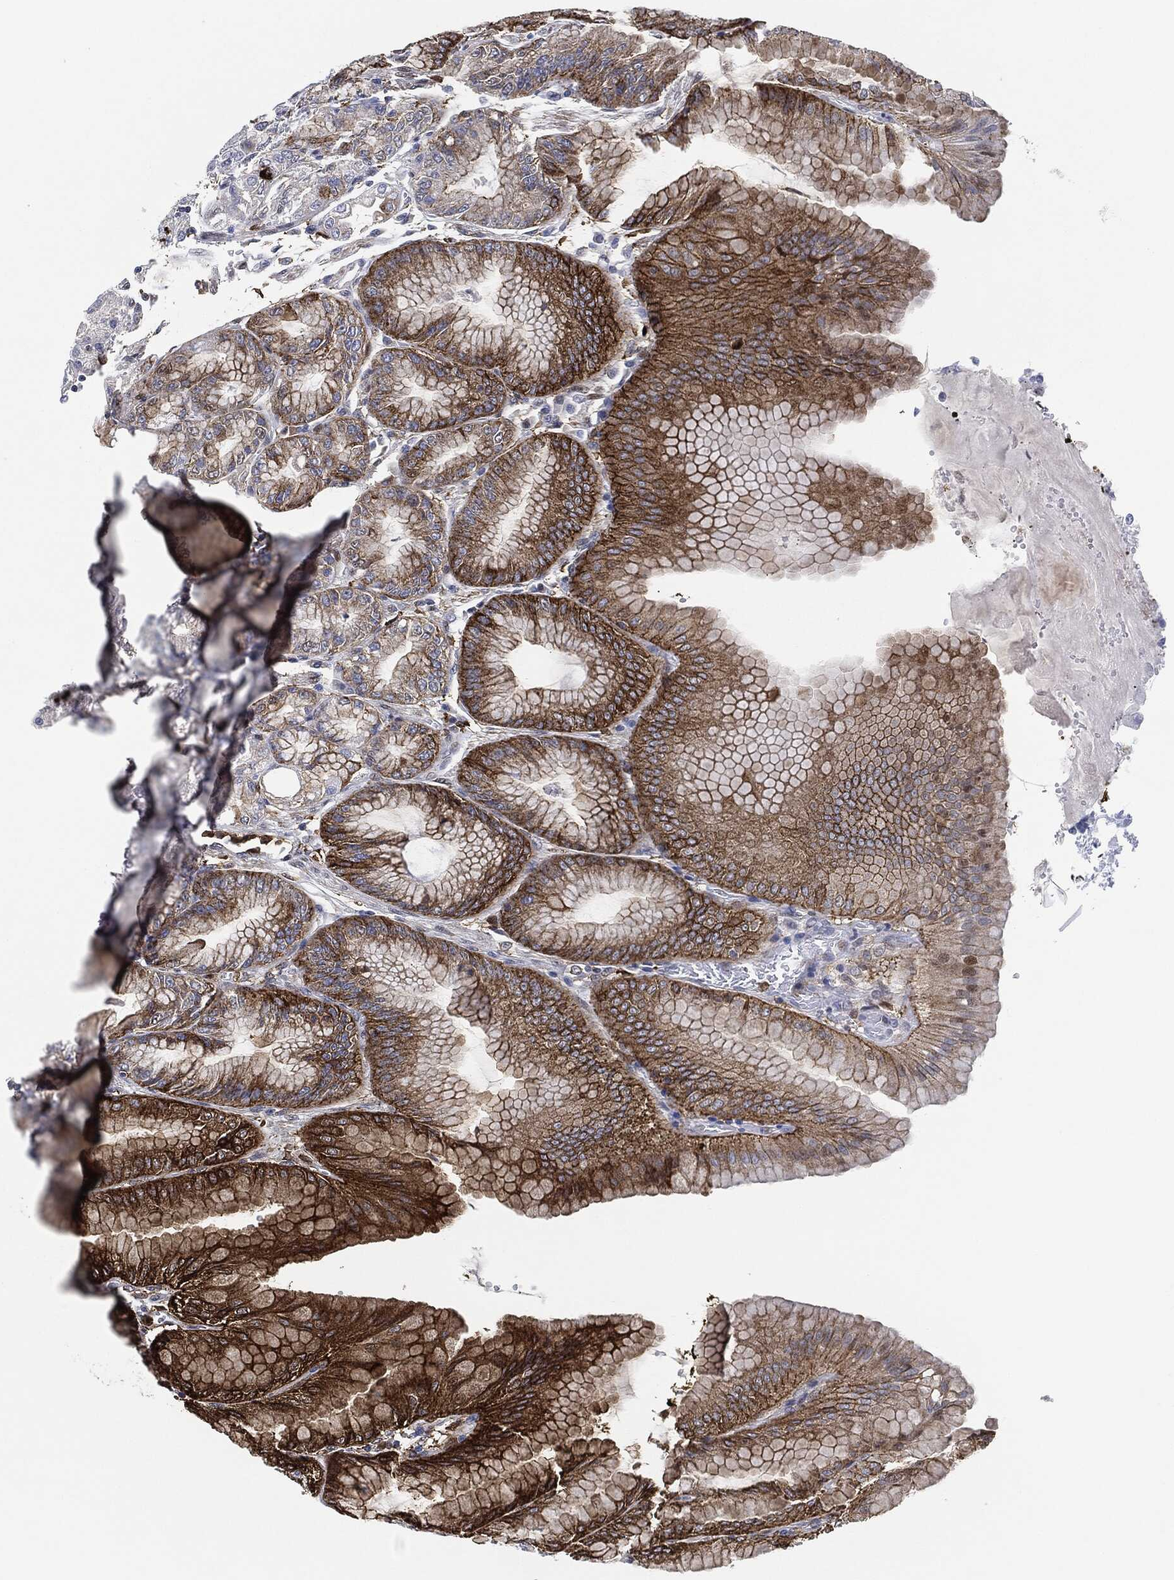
{"staining": {"intensity": "strong", "quantity": "<25%", "location": "cytoplasmic/membranous"}, "tissue": "stomach", "cell_type": "Glandular cells", "image_type": "normal", "snomed": [{"axis": "morphology", "description": "Normal tissue, NOS"}, {"axis": "topography", "description": "Stomach"}], "caption": "Benign stomach exhibits strong cytoplasmic/membranous expression in about <25% of glandular cells, visualized by immunohistochemistry.", "gene": "NANOS3", "patient": {"sex": "male", "age": 71}}